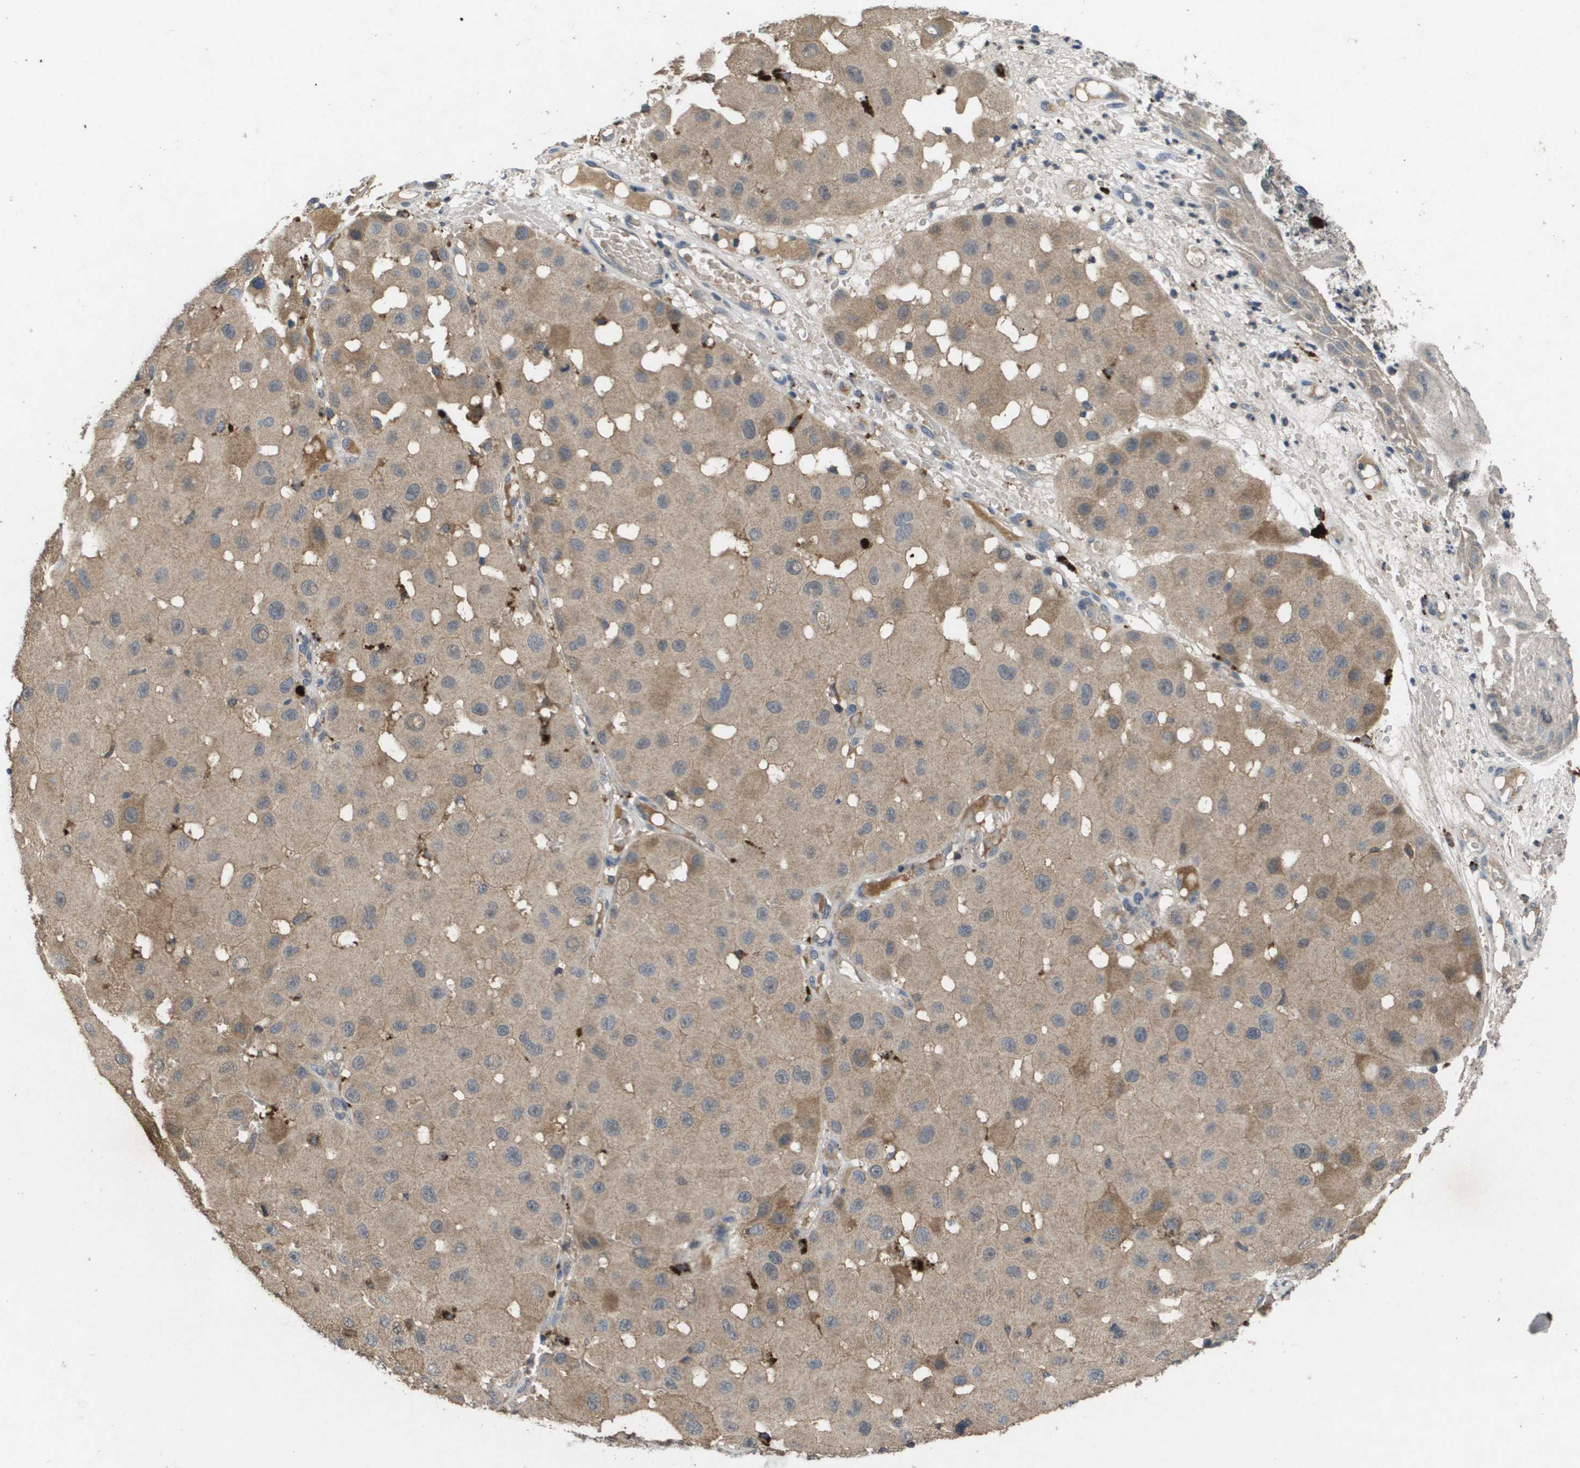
{"staining": {"intensity": "weak", "quantity": ">75%", "location": "cytoplasmic/membranous"}, "tissue": "melanoma", "cell_type": "Tumor cells", "image_type": "cancer", "snomed": [{"axis": "morphology", "description": "Malignant melanoma, NOS"}, {"axis": "topography", "description": "Skin"}], "caption": "Human melanoma stained with a protein marker shows weak staining in tumor cells.", "gene": "PROC", "patient": {"sex": "female", "age": 81}}